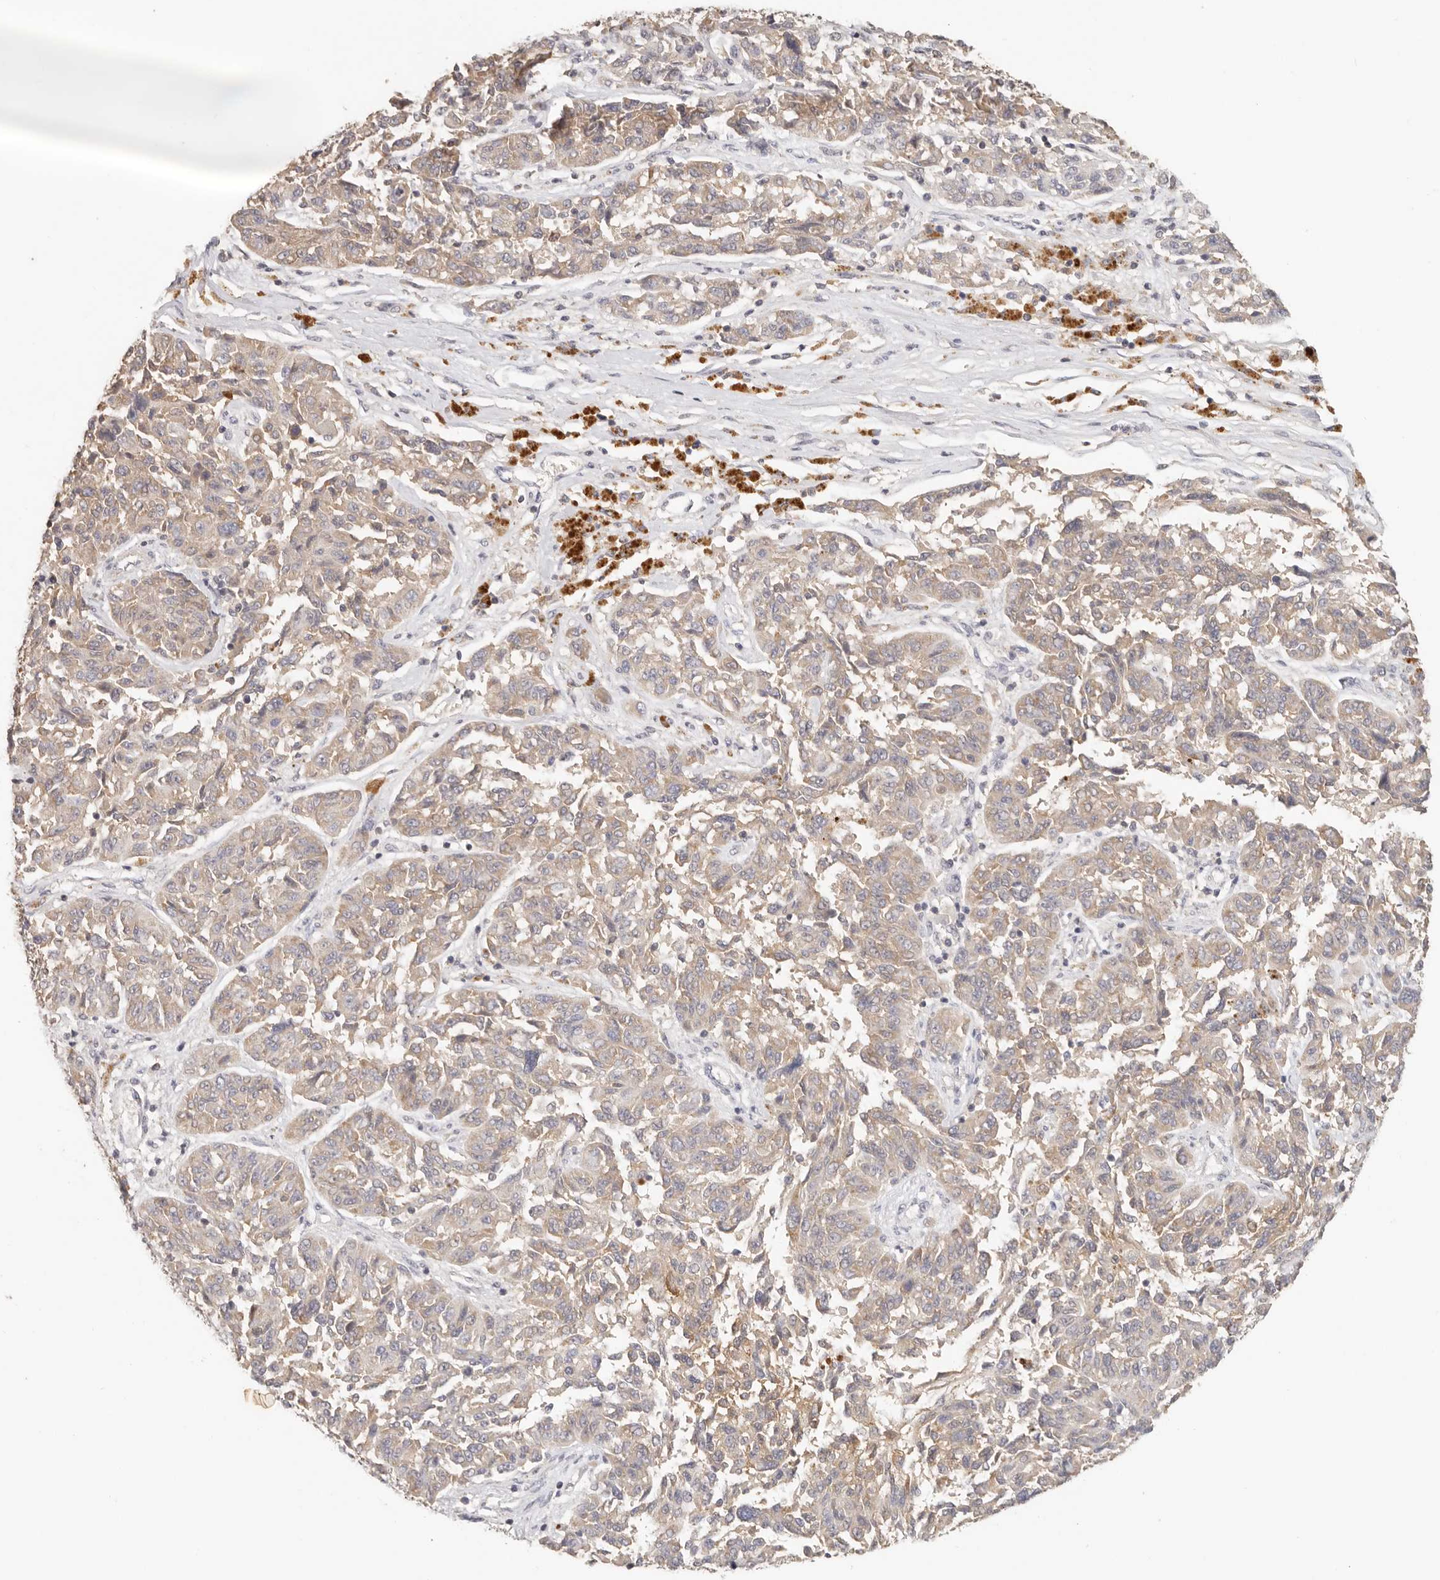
{"staining": {"intensity": "weak", "quantity": "25%-75%", "location": "cytoplasmic/membranous"}, "tissue": "melanoma", "cell_type": "Tumor cells", "image_type": "cancer", "snomed": [{"axis": "morphology", "description": "Malignant melanoma, NOS"}, {"axis": "topography", "description": "Skin"}], "caption": "Brown immunohistochemical staining in melanoma exhibits weak cytoplasmic/membranous staining in approximately 25%-75% of tumor cells.", "gene": "CSK", "patient": {"sex": "male", "age": 53}}